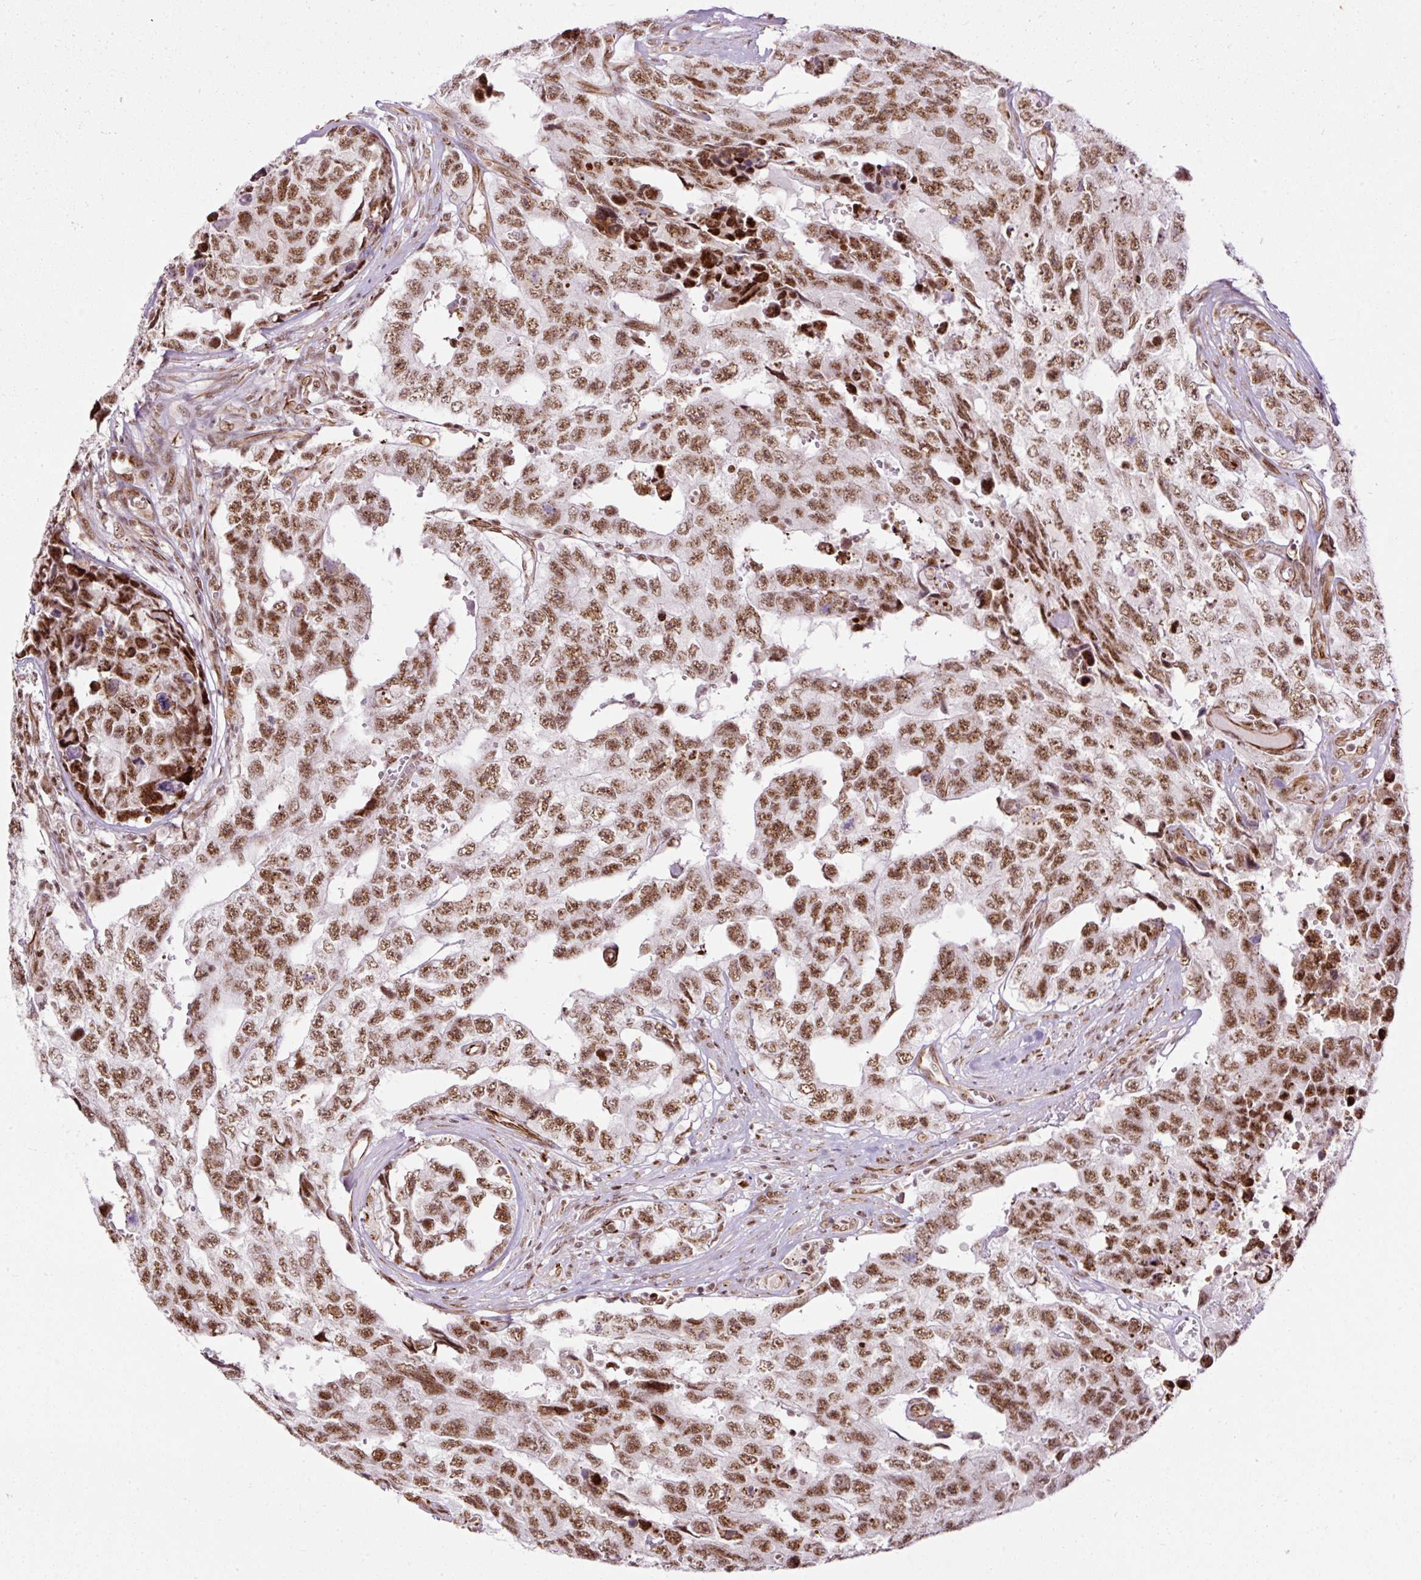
{"staining": {"intensity": "moderate", "quantity": ">75%", "location": "nuclear"}, "tissue": "testis cancer", "cell_type": "Tumor cells", "image_type": "cancer", "snomed": [{"axis": "morphology", "description": "Normal tissue, NOS"}, {"axis": "morphology", "description": "Carcinoma, Embryonal, NOS"}, {"axis": "topography", "description": "Testis"}, {"axis": "topography", "description": "Epididymis"}], "caption": "DAB immunohistochemical staining of human testis embryonal carcinoma exhibits moderate nuclear protein positivity in approximately >75% of tumor cells. (brown staining indicates protein expression, while blue staining denotes nuclei).", "gene": "LUC7L2", "patient": {"sex": "male", "age": 25}}